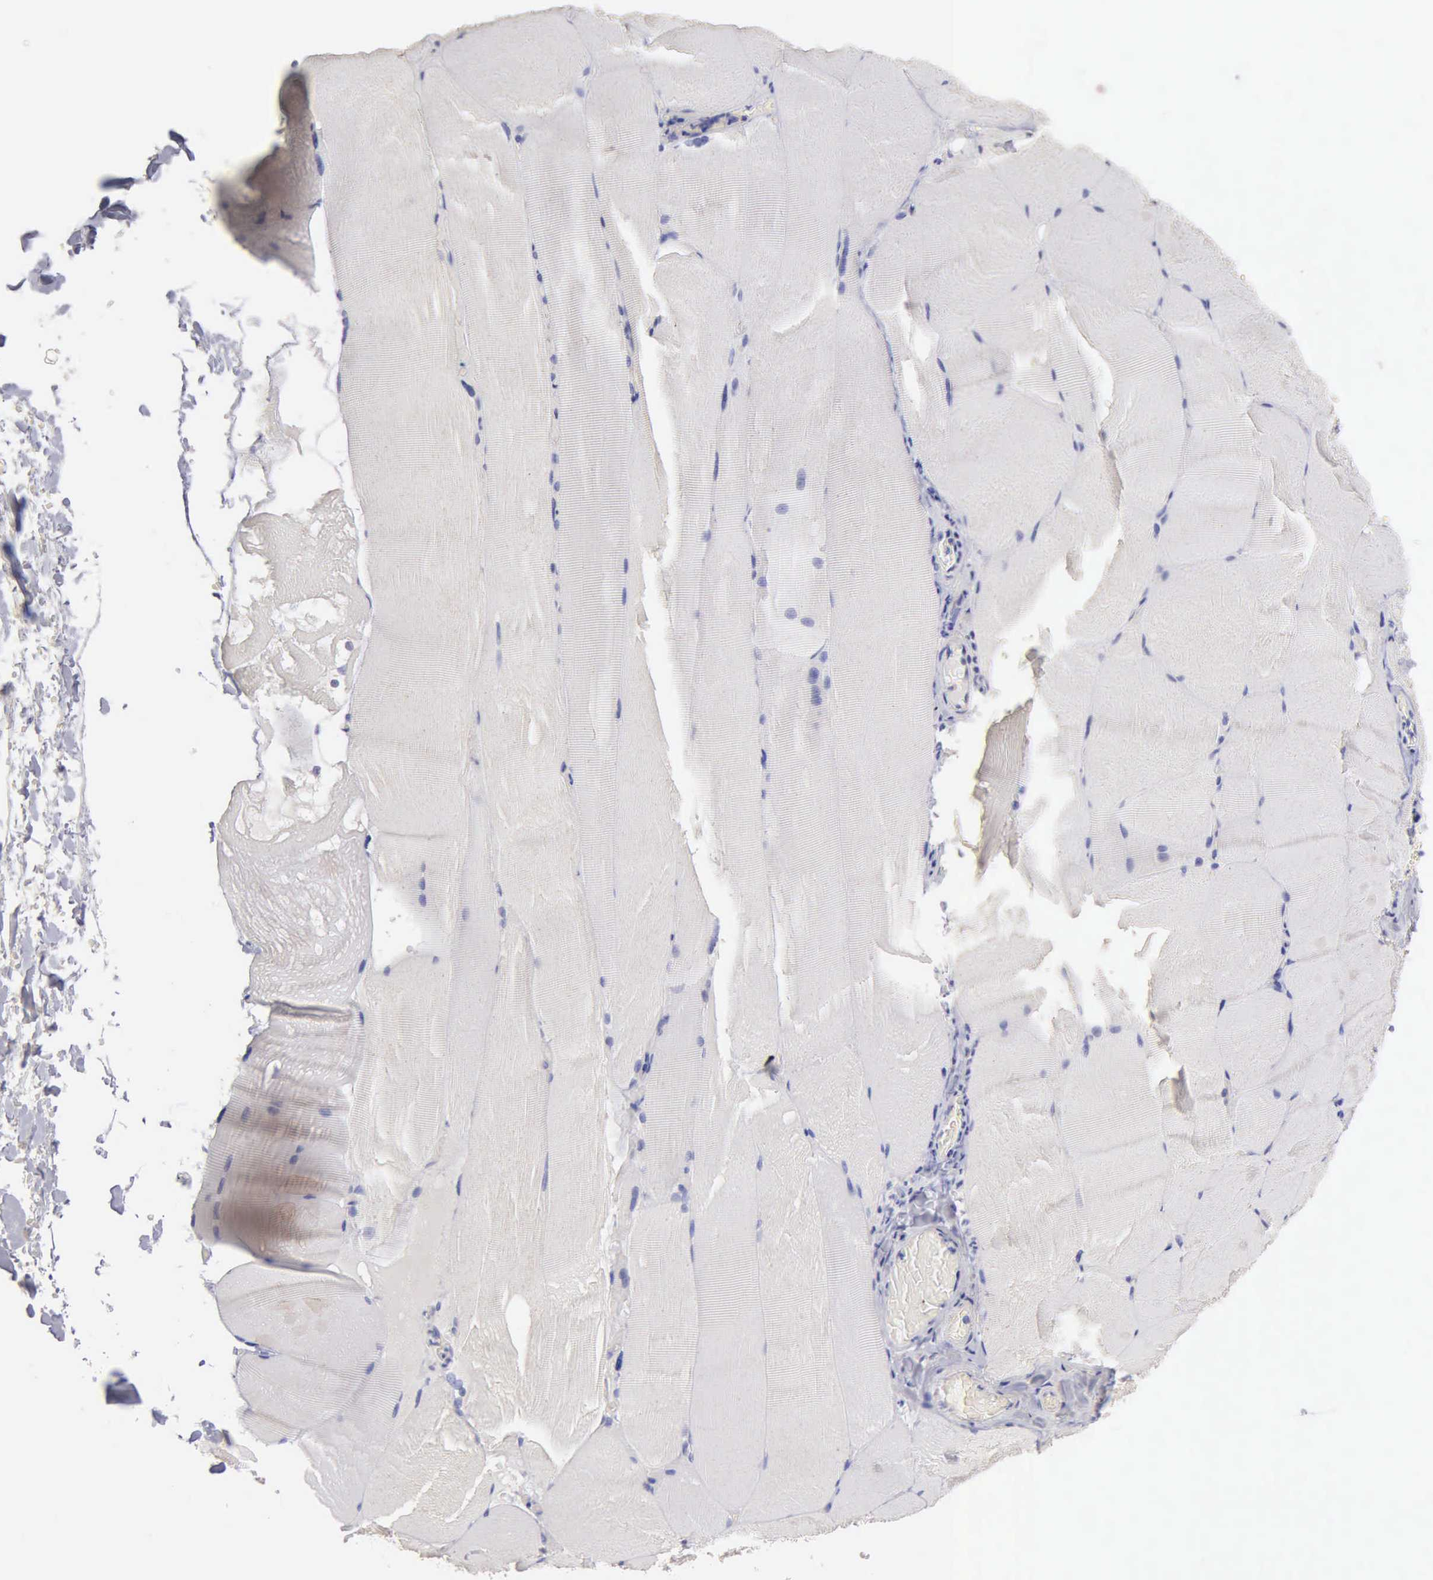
{"staining": {"intensity": "negative", "quantity": "none", "location": "none"}, "tissue": "skeletal muscle", "cell_type": "Myocytes", "image_type": "normal", "snomed": [{"axis": "morphology", "description": "Normal tissue, NOS"}, {"axis": "topography", "description": "Skeletal muscle"}], "caption": "Myocytes show no significant protein expression in unremarkable skeletal muscle.", "gene": "APP", "patient": {"sex": "male", "age": 71}}